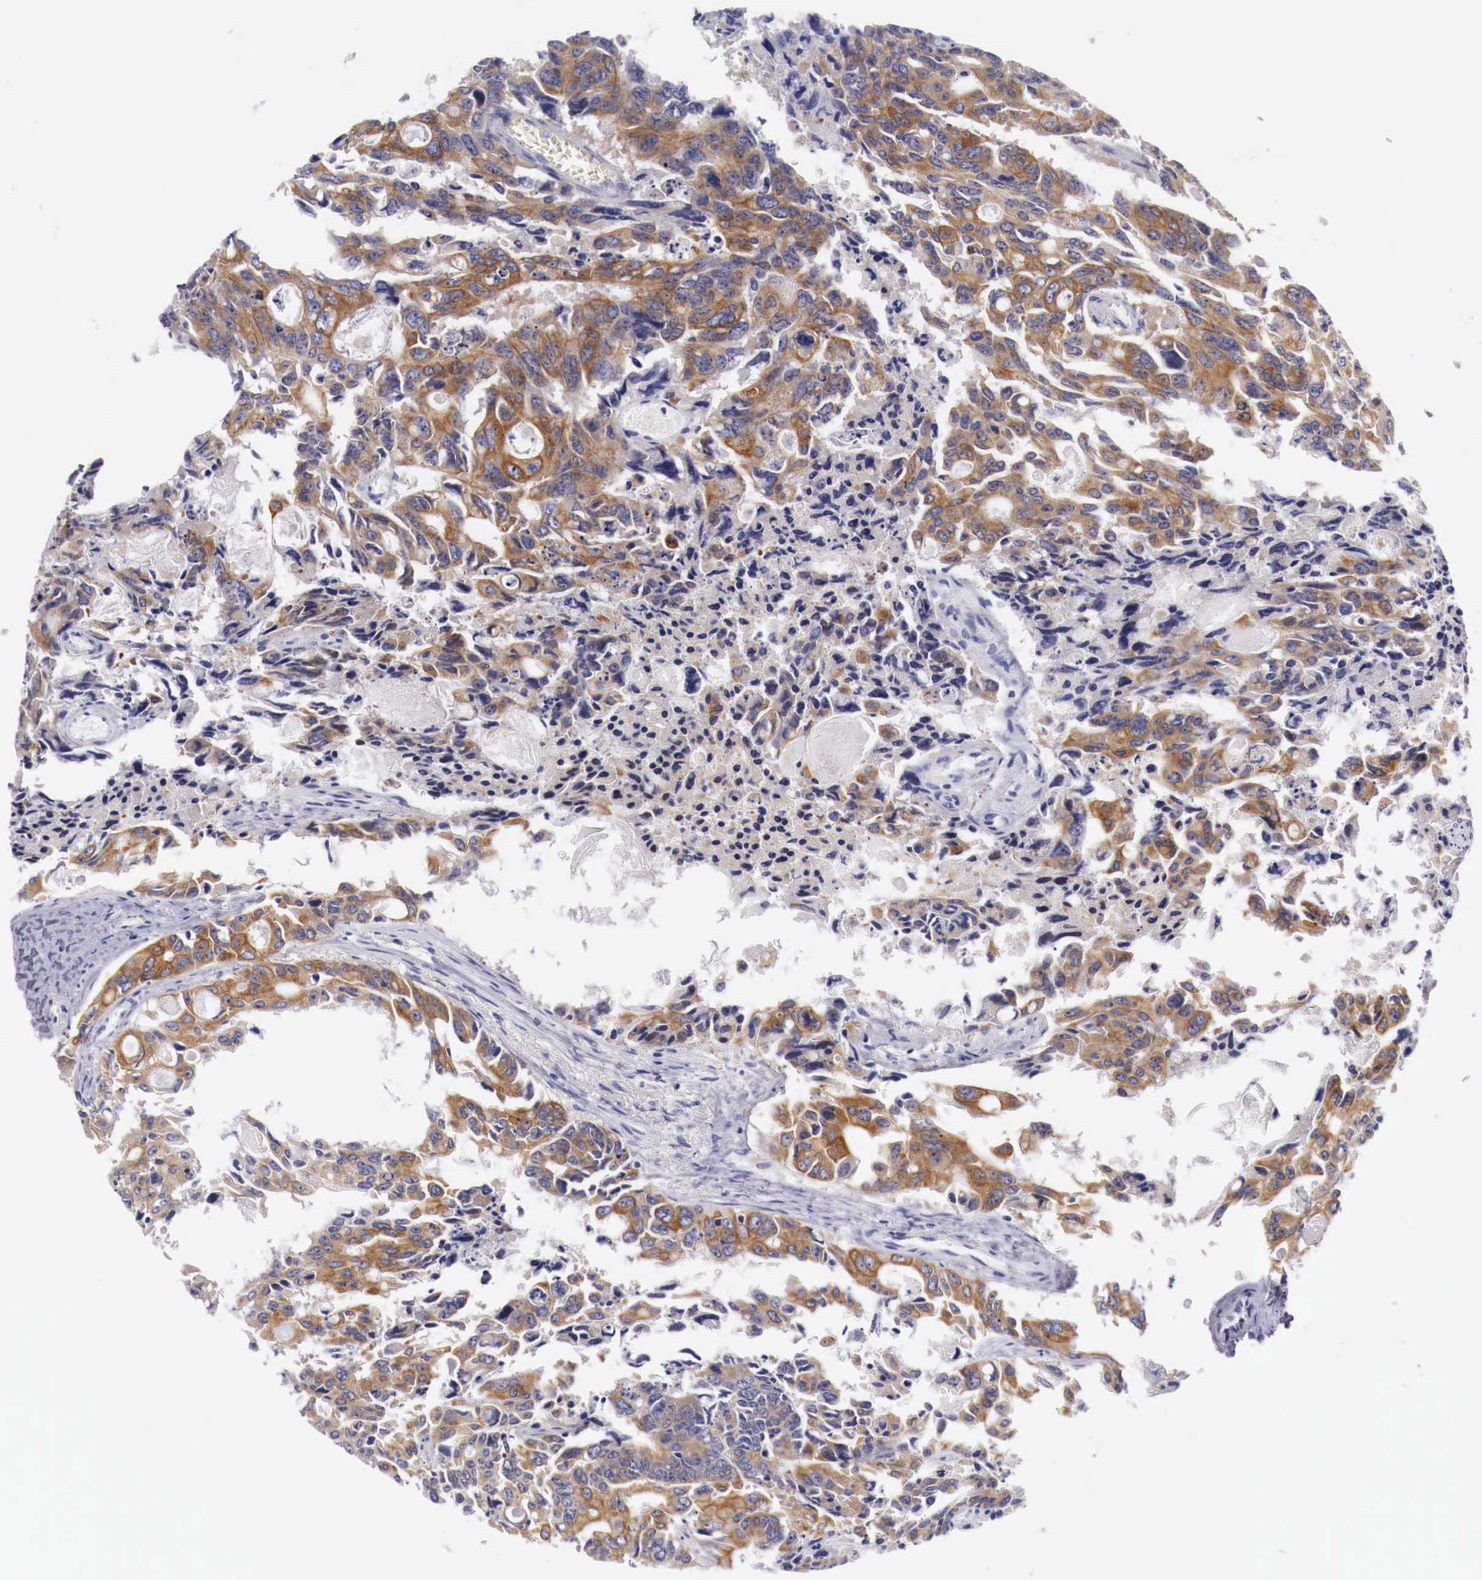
{"staining": {"intensity": "moderate", "quantity": ">75%", "location": "cytoplasmic/membranous"}, "tissue": "colorectal cancer", "cell_type": "Tumor cells", "image_type": "cancer", "snomed": [{"axis": "morphology", "description": "Adenocarcinoma, NOS"}, {"axis": "topography", "description": "Rectum"}], "caption": "IHC image of neoplastic tissue: adenocarcinoma (colorectal) stained using IHC exhibits medium levels of moderate protein expression localized specifically in the cytoplasmic/membranous of tumor cells, appearing as a cytoplasmic/membranous brown color.", "gene": "NREP", "patient": {"sex": "male", "age": 76}}